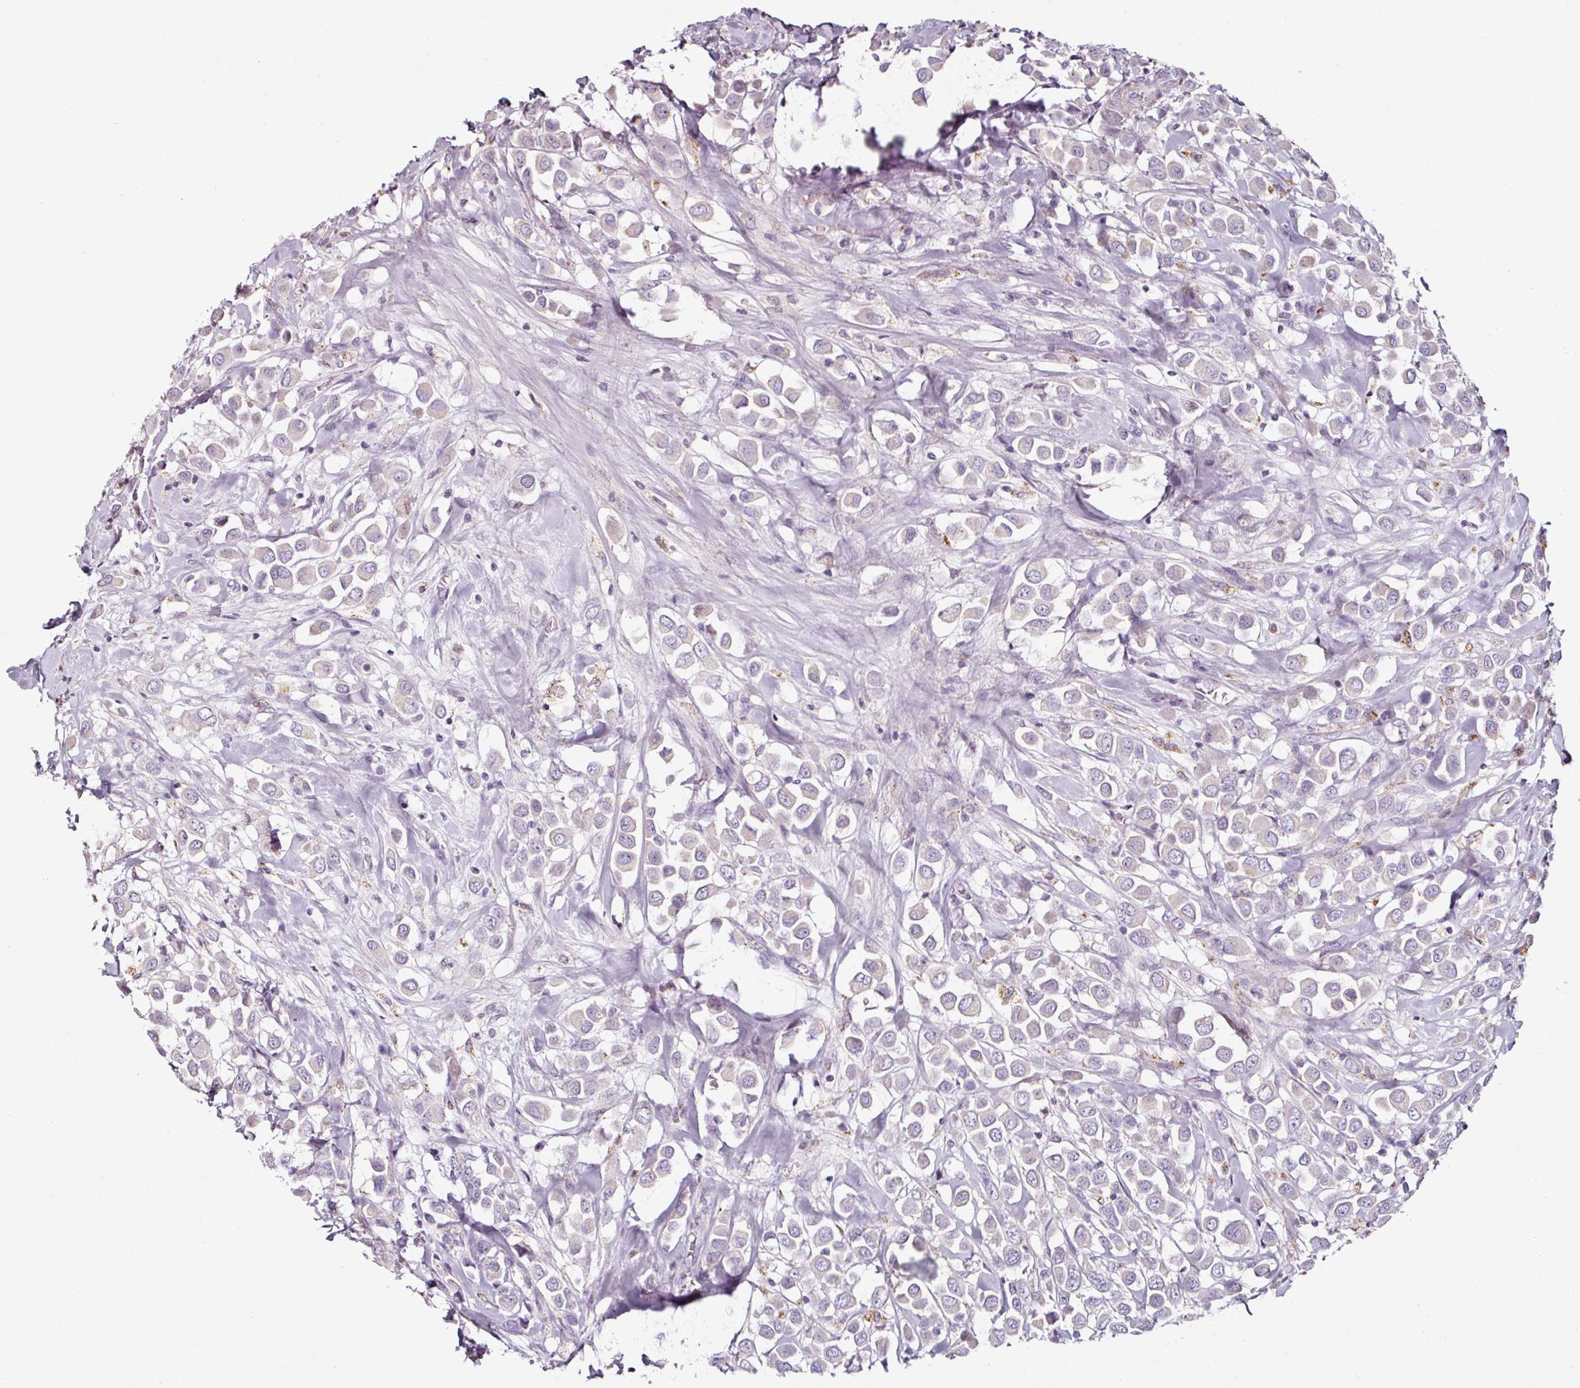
{"staining": {"intensity": "negative", "quantity": "none", "location": "none"}, "tissue": "breast cancer", "cell_type": "Tumor cells", "image_type": "cancer", "snomed": [{"axis": "morphology", "description": "Duct carcinoma"}, {"axis": "topography", "description": "Breast"}], "caption": "The photomicrograph demonstrates no significant expression in tumor cells of breast cancer (infiltrating ductal carcinoma).", "gene": "CAP2", "patient": {"sex": "female", "age": 61}}